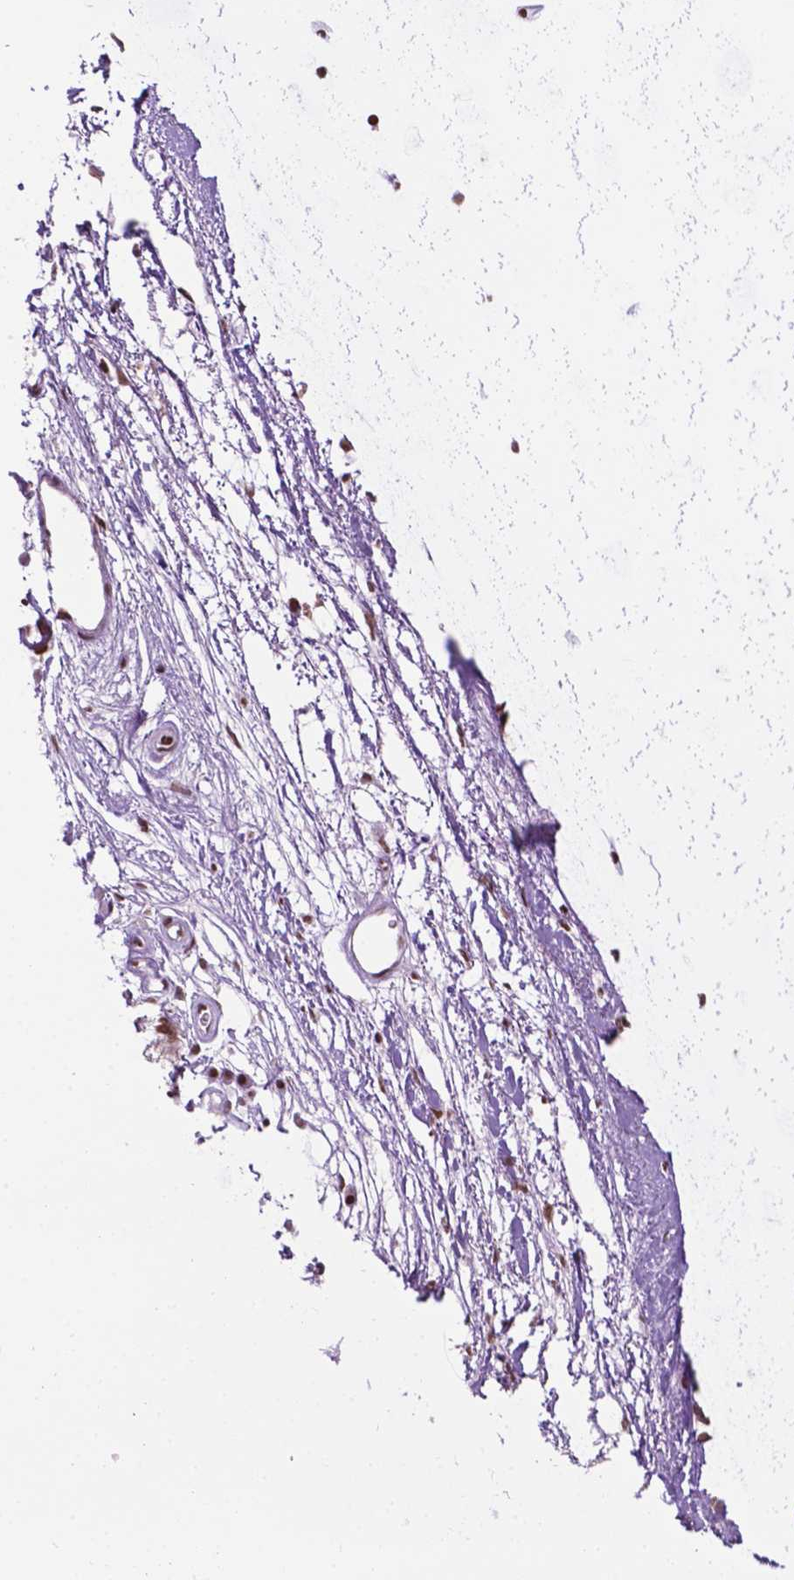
{"staining": {"intensity": "moderate", "quantity": ">75%", "location": "nuclear"}, "tissue": "soft tissue", "cell_type": "Fibroblasts", "image_type": "normal", "snomed": [{"axis": "morphology", "description": "Normal tissue, NOS"}, {"axis": "topography", "description": "Cartilage tissue"}, {"axis": "topography", "description": "Bronchus"}], "caption": "Protein staining of unremarkable soft tissue demonstrates moderate nuclear expression in approximately >75% of fibroblasts.", "gene": "COL23A1", "patient": {"sex": "male", "age": 58}}